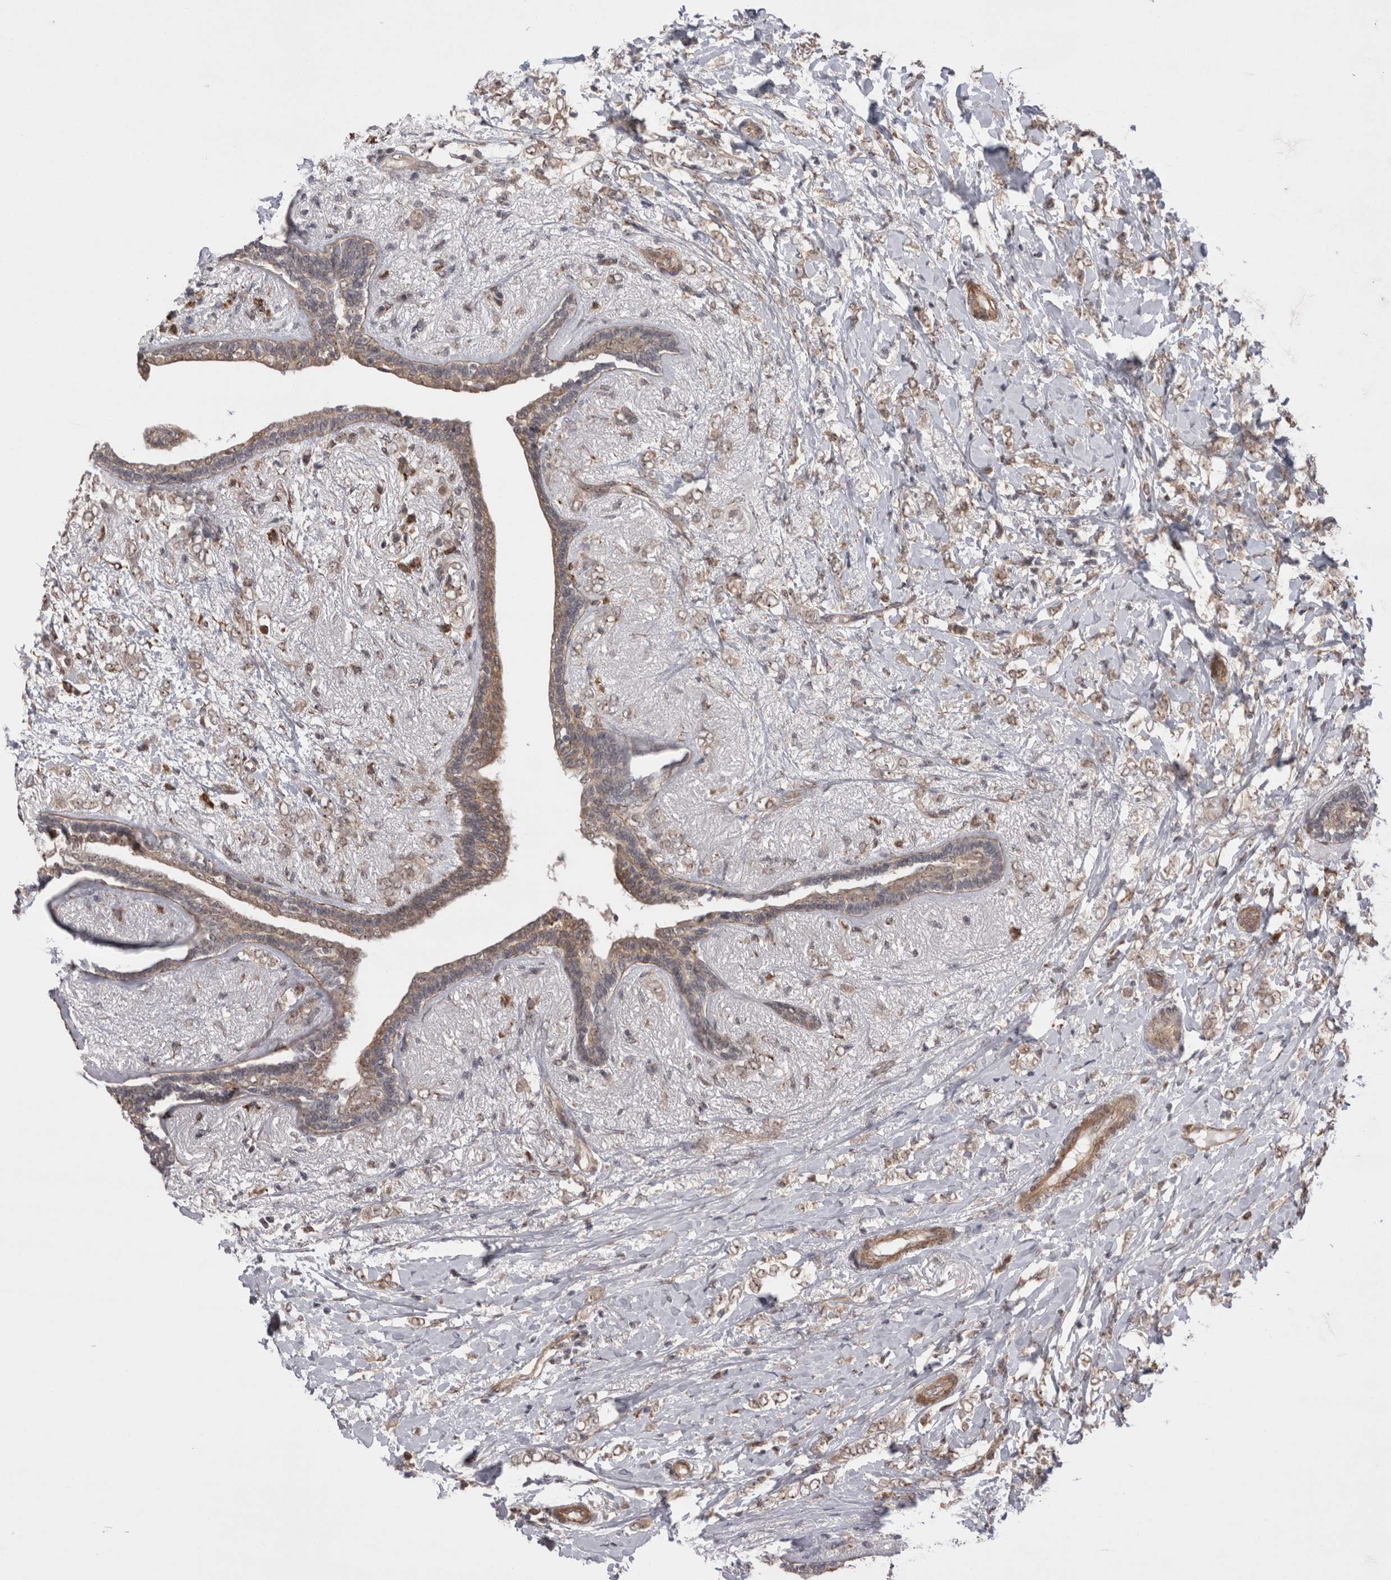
{"staining": {"intensity": "weak", "quantity": ">75%", "location": "cytoplasmic/membranous,nuclear"}, "tissue": "breast cancer", "cell_type": "Tumor cells", "image_type": "cancer", "snomed": [{"axis": "morphology", "description": "Normal tissue, NOS"}, {"axis": "morphology", "description": "Lobular carcinoma"}, {"axis": "topography", "description": "Breast"}], "caption": "A brown stain shows weak cytoplasmic/membranous and nuclear expression of a protein in breast cancer (lobular carcinoma) tumor cells.", "gene": "EXOSC4", "patient": {"sex": "female", "age": 47}}